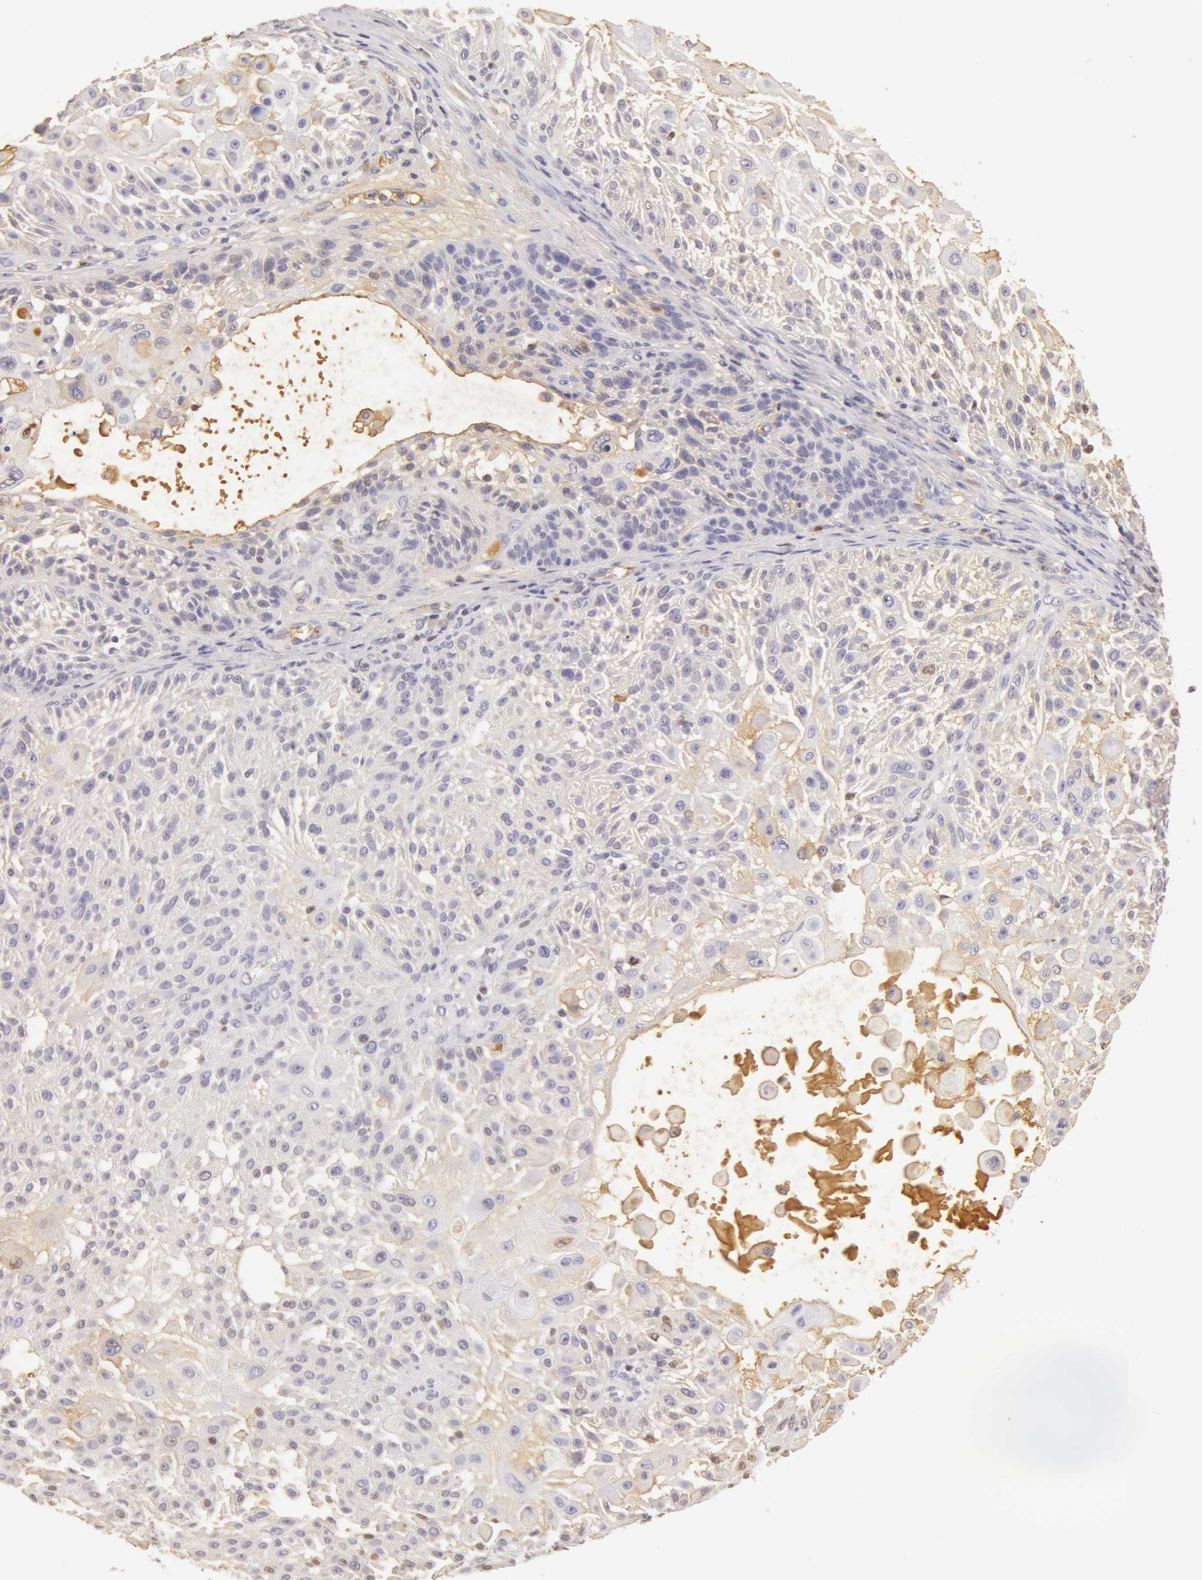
{"staining": {"intensity": "weak", "quantity": "<25%", "location": "cytoplasmic/membranous"}, "tissue": "skin cancer", "cell_type": "Tumor cells", "image_type": "cancer", "snomed": [{"axis": "morphology", "description": "Squamous cell carcinoma, NOS"}, {"axis": "topography", "description": "Skin"}], "caption": "The histopathology image displays no significant positivity in tumor cells of skin cancer.", "gene": "AHSG", "patient": {"sex": "female", "age": 89}}